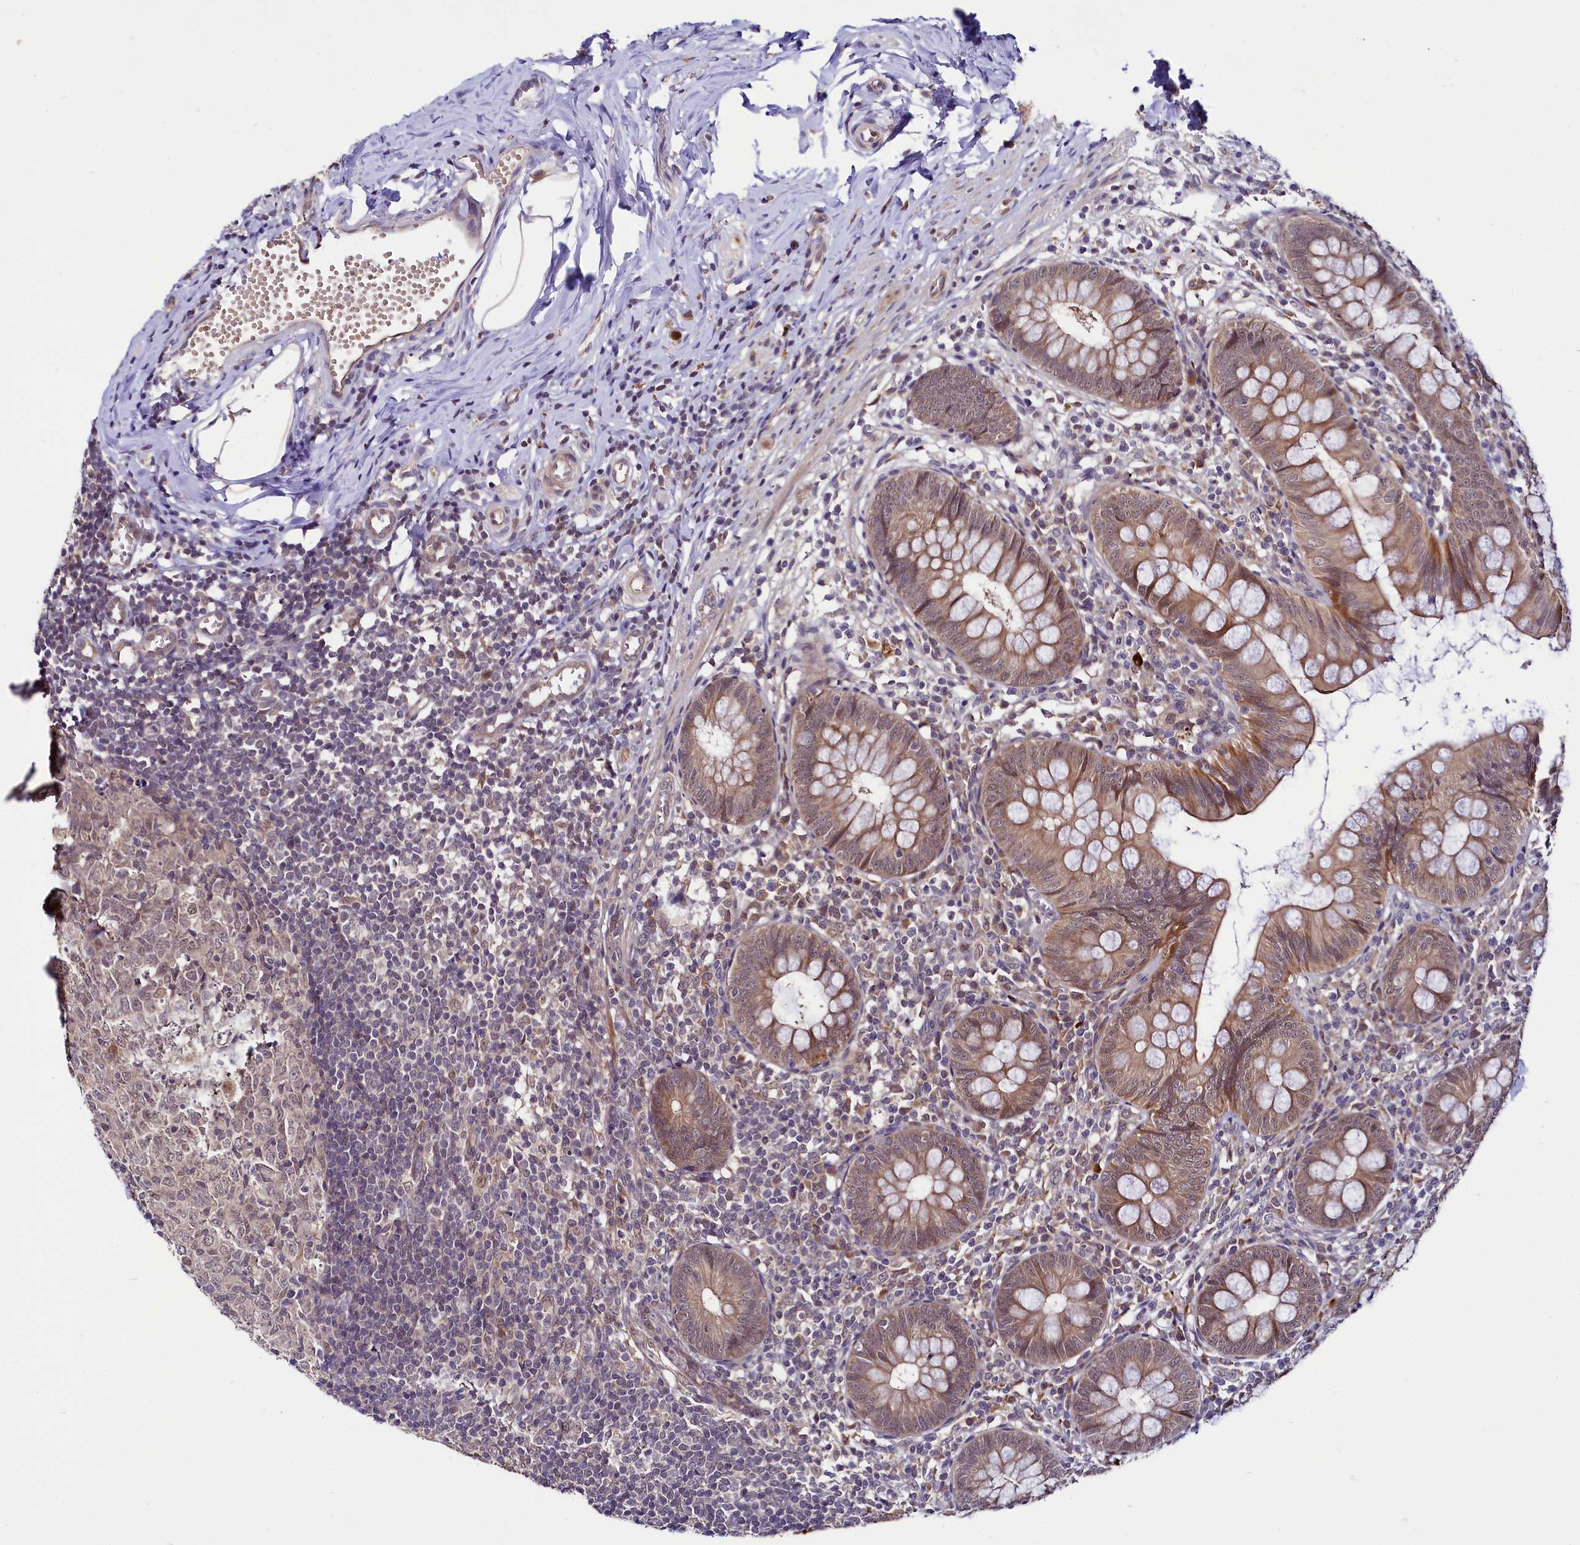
{"staining": {"intensity": "moderate", "quantity": ">75%", "location": "cytoplasmic/membranous"}, "tissue": "appendix", "cell_type": "Glandular cells", "image_type": "normal", "snomed": [{"axis": "morphology", "description": "Normal tissue, NOS"}, {"axis": "topography", "description": "Appendix"}], "caption": "Normal appendix demonstrates moderate cytoplasmic/membranous expression in approximately >75% of glandular cells The protein is stained brown, and the nuclei are stained in blue (DAB (3,3'-diaminobenzidine) IHC with brightfield microscopy, high magnification)..", "gene": "UBE3A", "patient": {"sex": "male", "age": 14}}